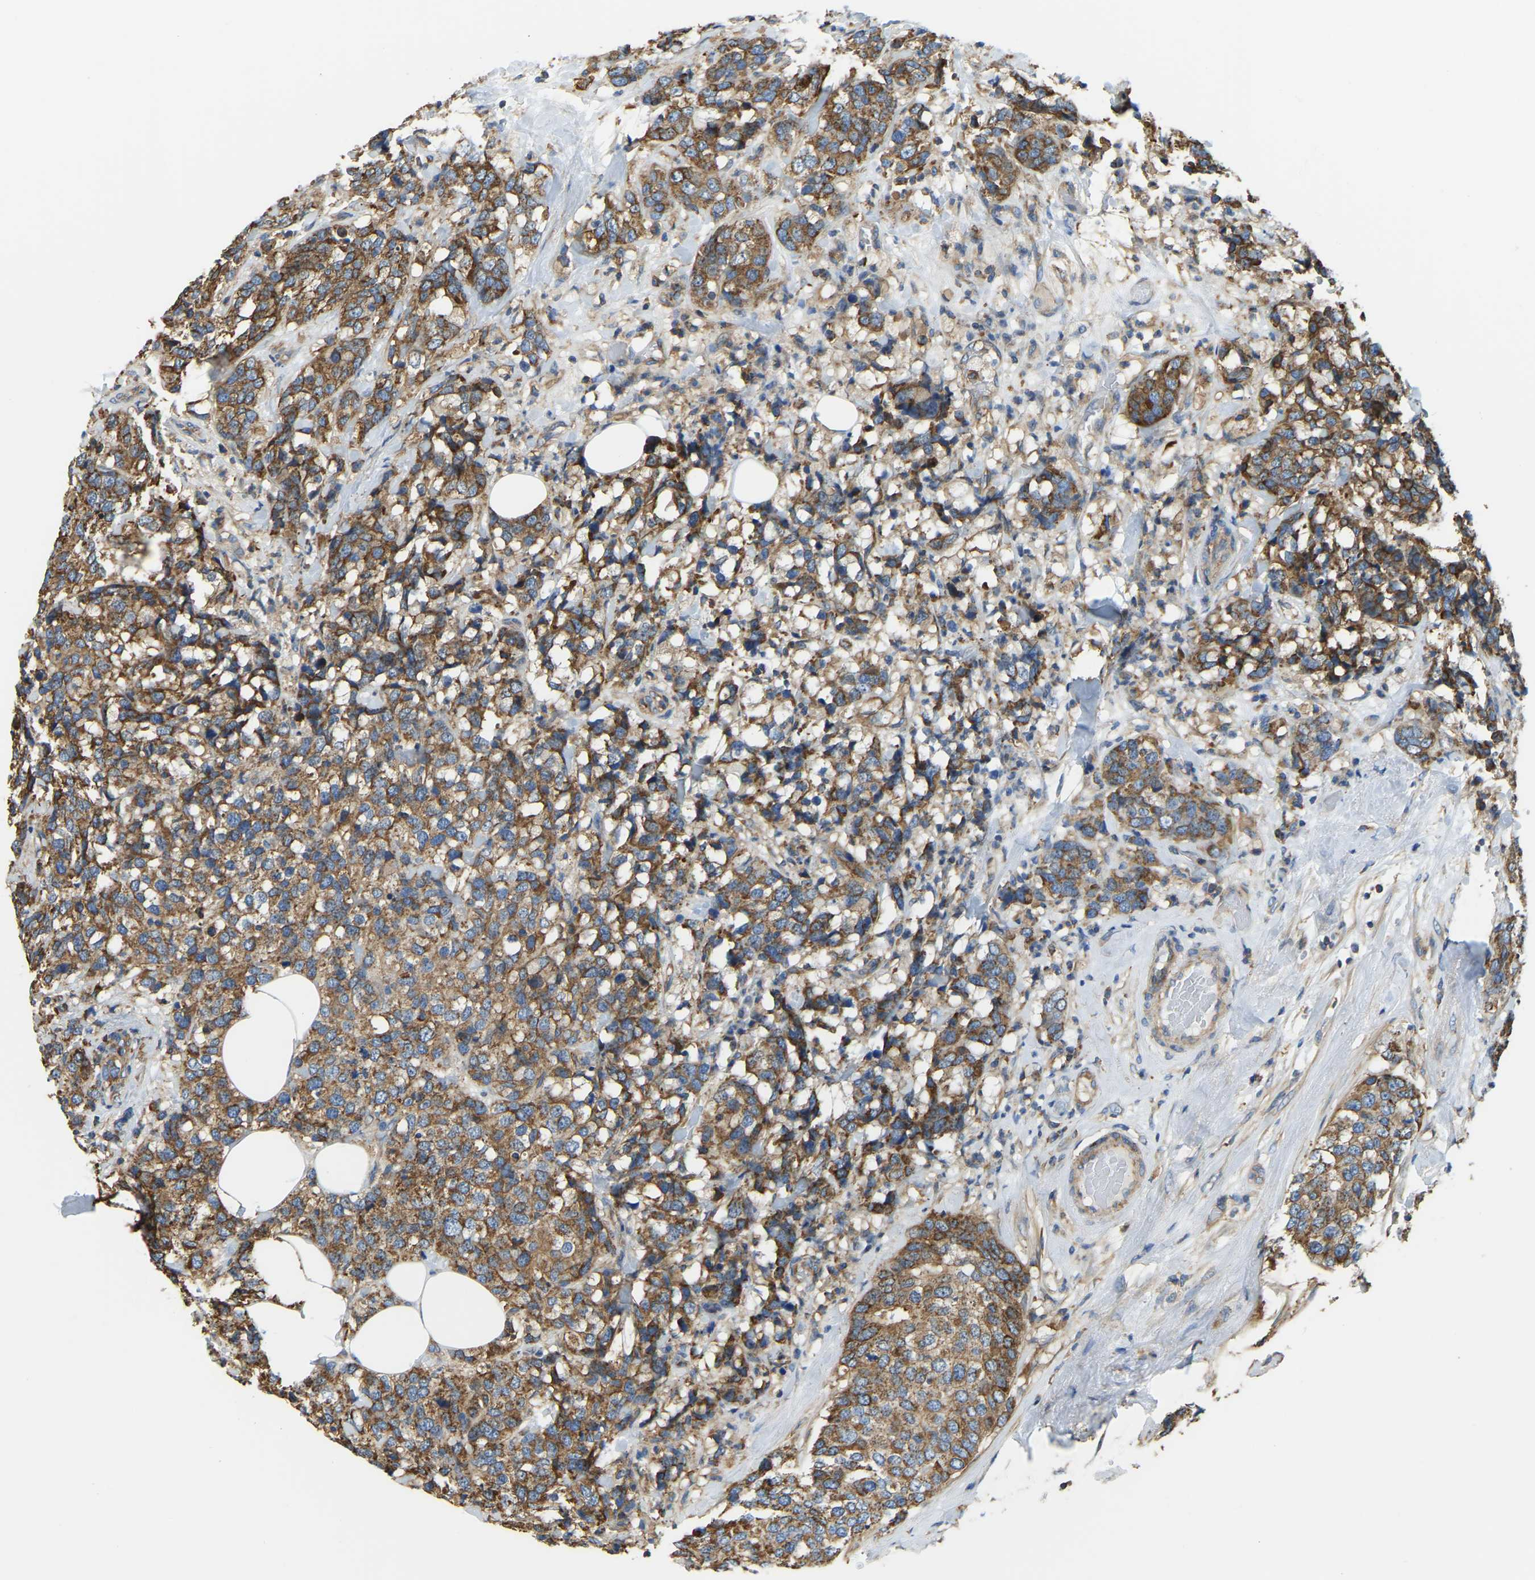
{"staining": {"intensity": "moderate", "quantity": ">75%", "location": "cytoplasmic/membranous"}, "tissue": "breast cancer", "cell_type": "Tumor cells", "image_type": "cancer", "snomed": [{"axis": "morphology", "description": "Lobular carcinoma"}, {"axis": "topography", "description": "Breast"}], "caption": "Immunohistochemistry (DAB (3,3'-diaminobenzidine)) staining of human breast cancer (lobular carcinoma) shows moderate cytoplasmic/membranous protein expression in approximately >75% of tumor cells.", "gene": "AHNAK", "patient": {"sex": "female", "age": 59}}